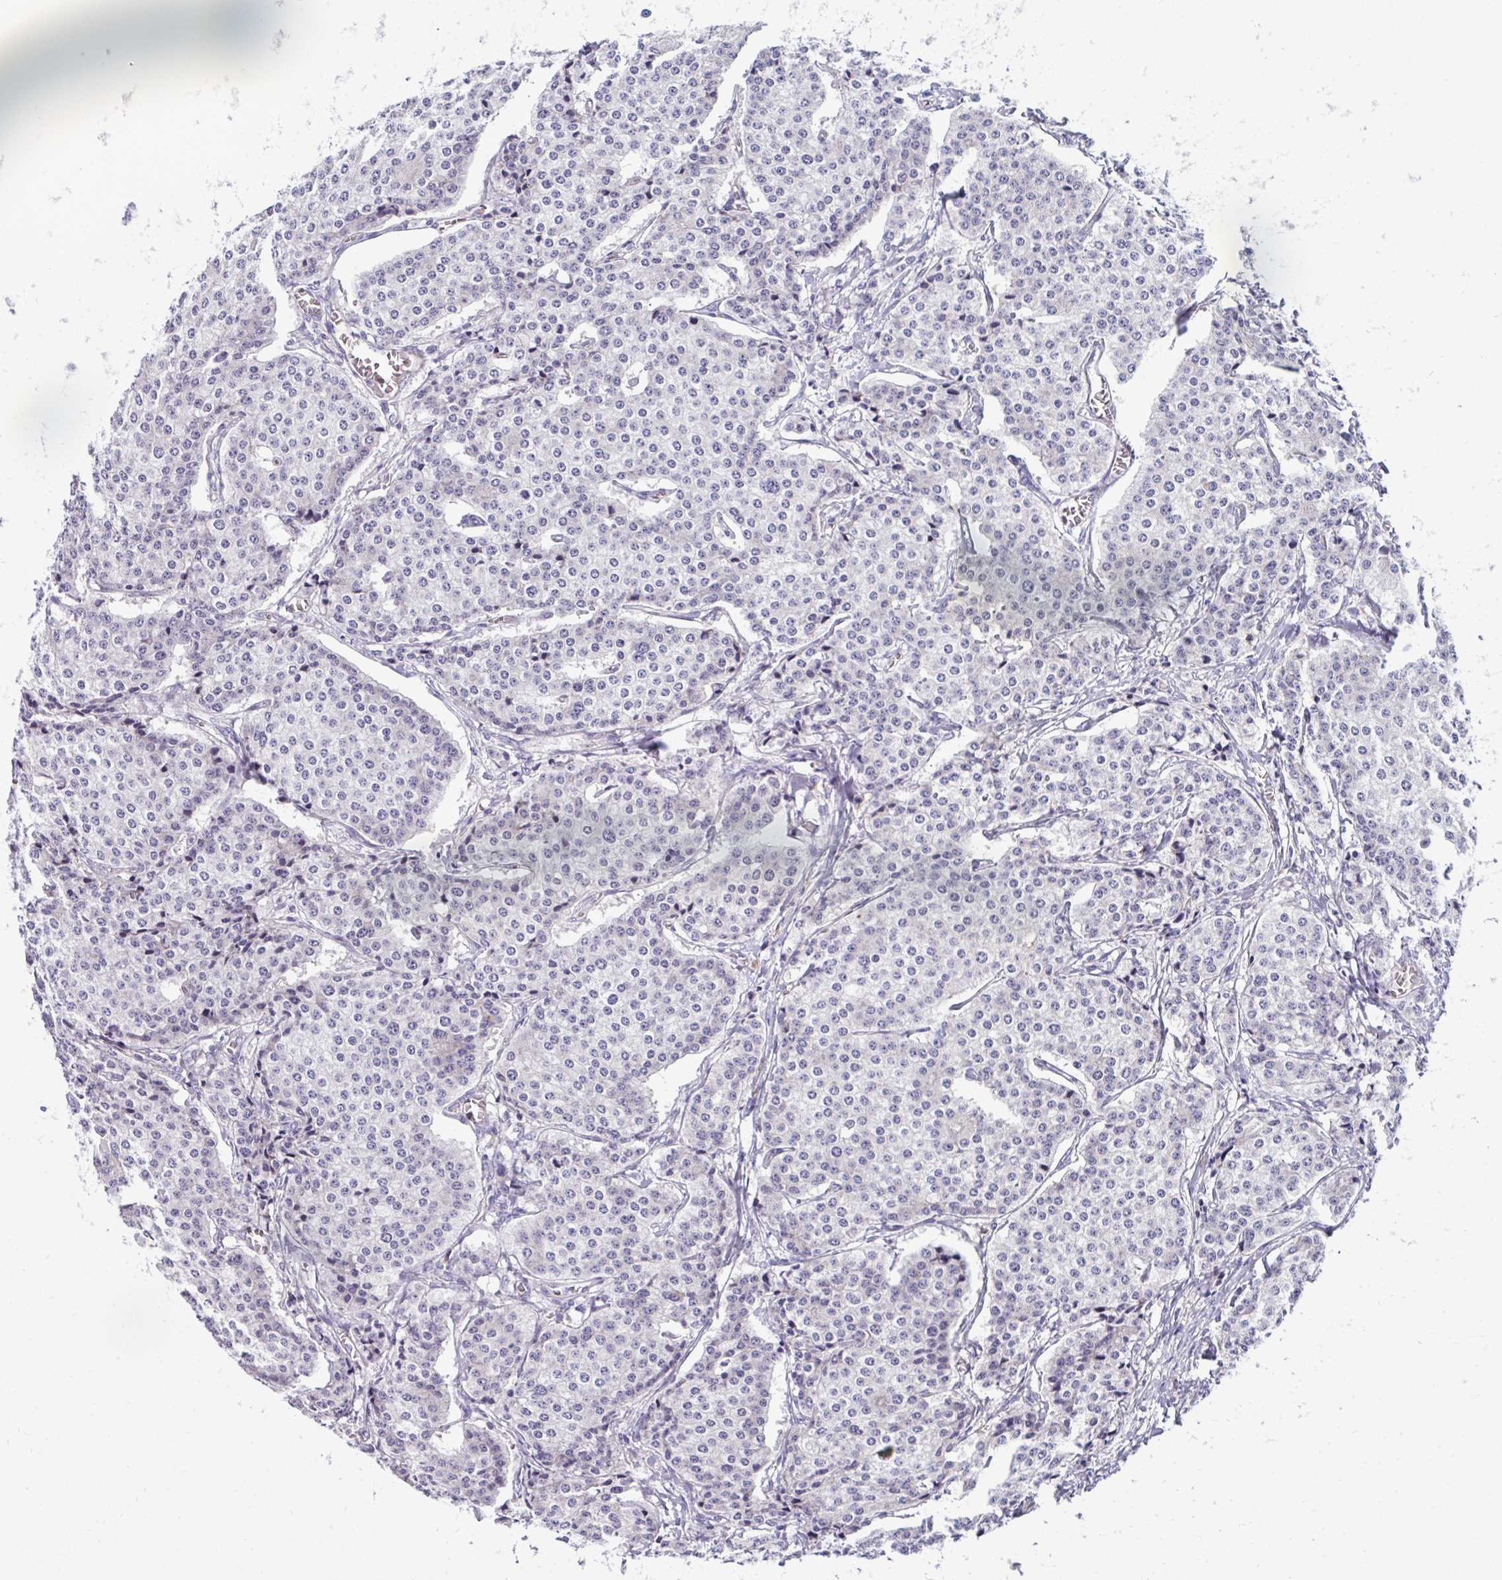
{"staining": {"intensity": "negative", "quantity": "none", "location": "none"}, "tissue": "carcinoid", "cell_type": "Tumor cells", "image_type": "cancer", "snomed": [{"axis": "morphology", "description": "Carcinoid, malignant, NOS"}, {"axis": "topography", "description": "Small intestine"}], "caption": "DAB (3,3'-diaminobenzidine) immunohistochemical staining of human malignant carcinoid reveals no significant expression in tumor cells.", "gene": "RPL7", "patient": {"sex": "female", "age": 64}}